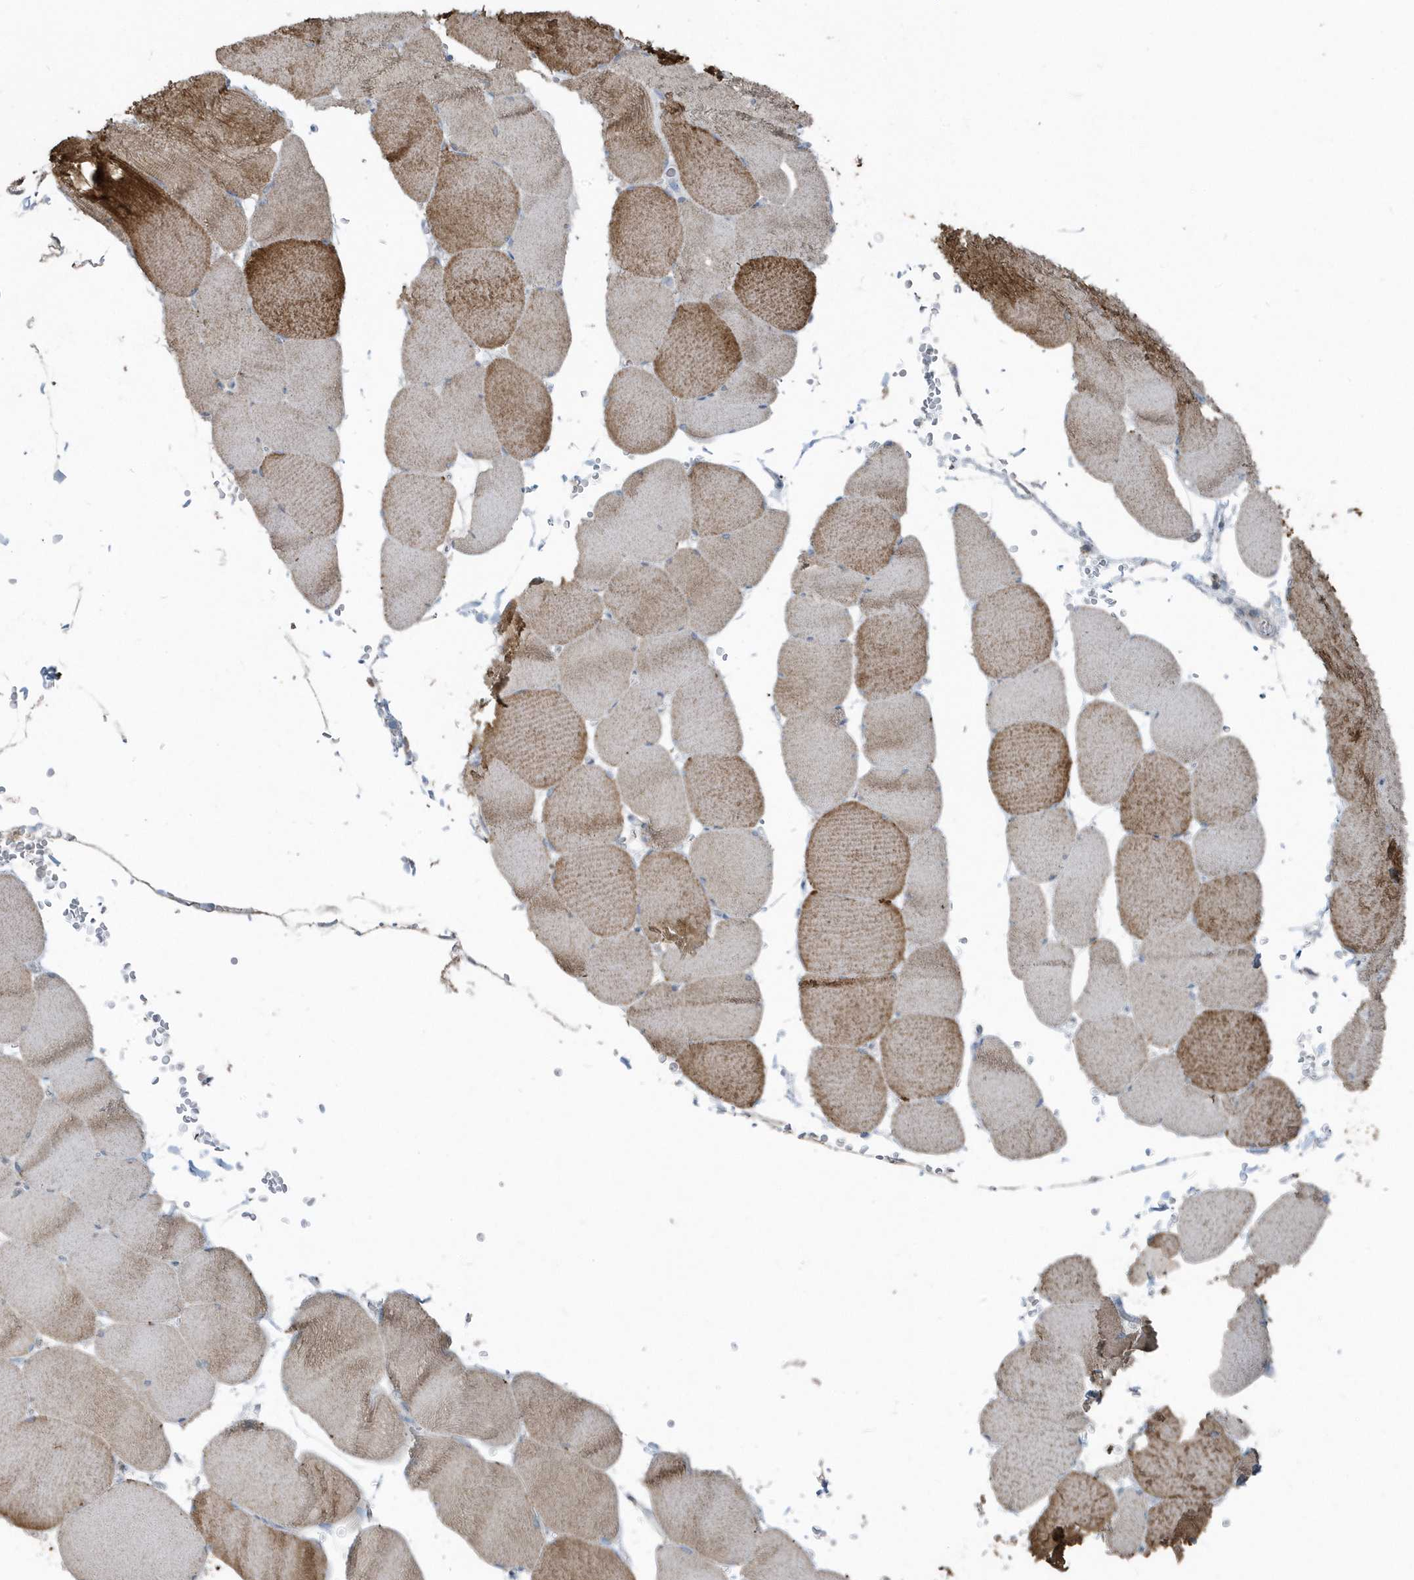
{"staining": {"intensity": "strong", "quantity": "<25%", "location": "cytoplasmic/membranous"}, "tissue": "skeletal muscle", "cell_type": "Myocytes", "image_type": "normal", "snomed": [{"axis": "morphology", "description": "Normal tissue, NOS"}, {"axis": "topography", "description": "Skeletal muscle"}, {"axis": "topography", "description": "Head-Neck"}], "caption": "High-power microscopy captured an immunohistochemistry photomicrograph of benign skeletal muscle, revealing strong cytoplasmic/membranous expression in about <25% of myocytes.", "gene": "ACTC1", "patient": {"sex": "male", "age": 66}}